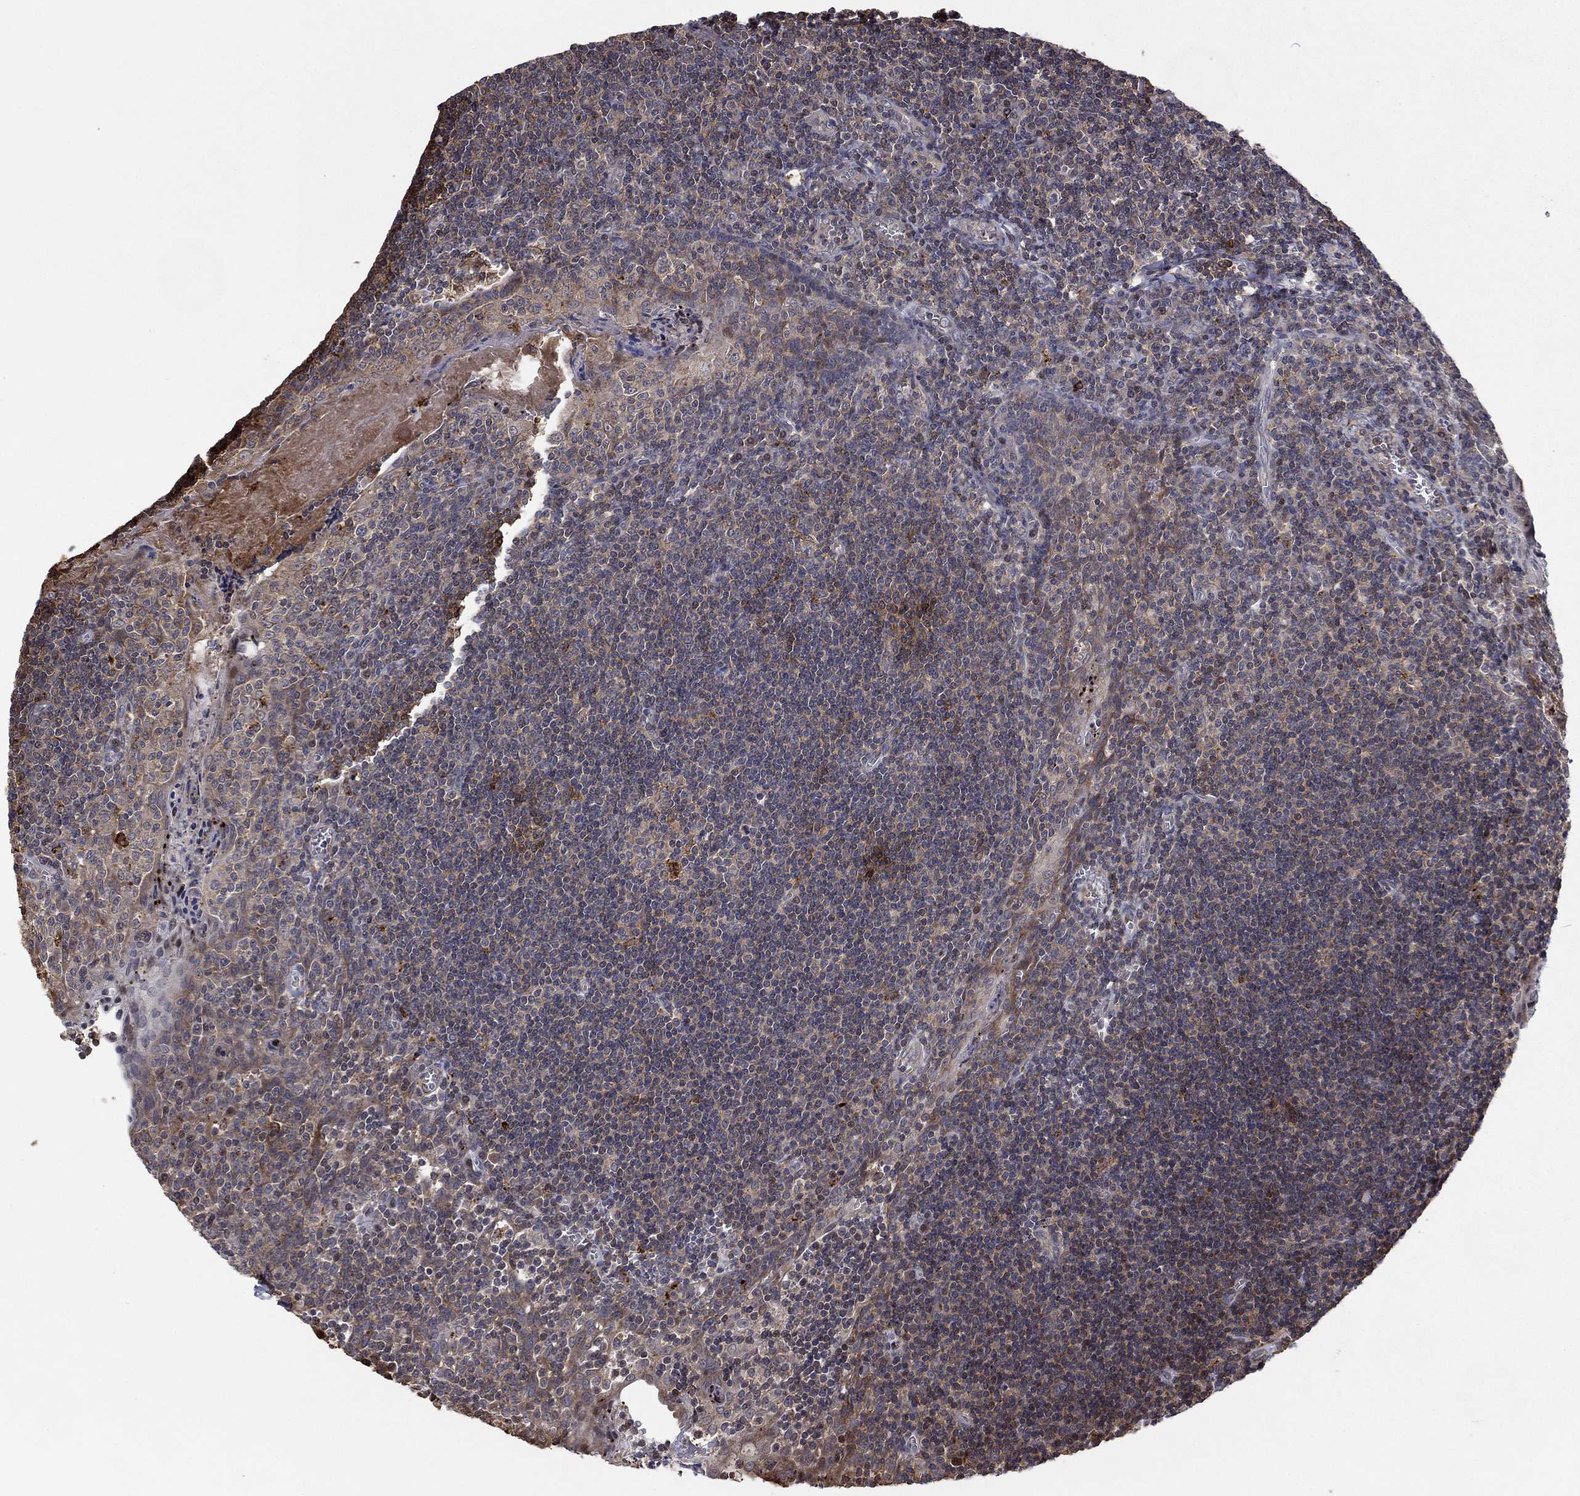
{"staining": {"intensity": "strong", "quantity": "<25%", "location": "cytoplasmic/membranous"}, "tissue": "tonsil", "cell_type": "Germinal center cells", "image_type": "normal", "snomed": [{"axis": "morphology", "description": "Normal tissue, NOS"}, {"axis": "morphology", "description": "Inflammation, NOS"}, {"axis": "topography", "description": "Tonsil"}], "caption": "Strong cytoplasmic/membranous protein positivity is appreciated in approximately <25% of germinal center cells in tonsil. (DAB (3,3'-diaminobenzidine) = brown stain, brightfield microscopy at high magnification).", "gene": "LPCAT4", "patient": {"sex": "female", "age": 31}}